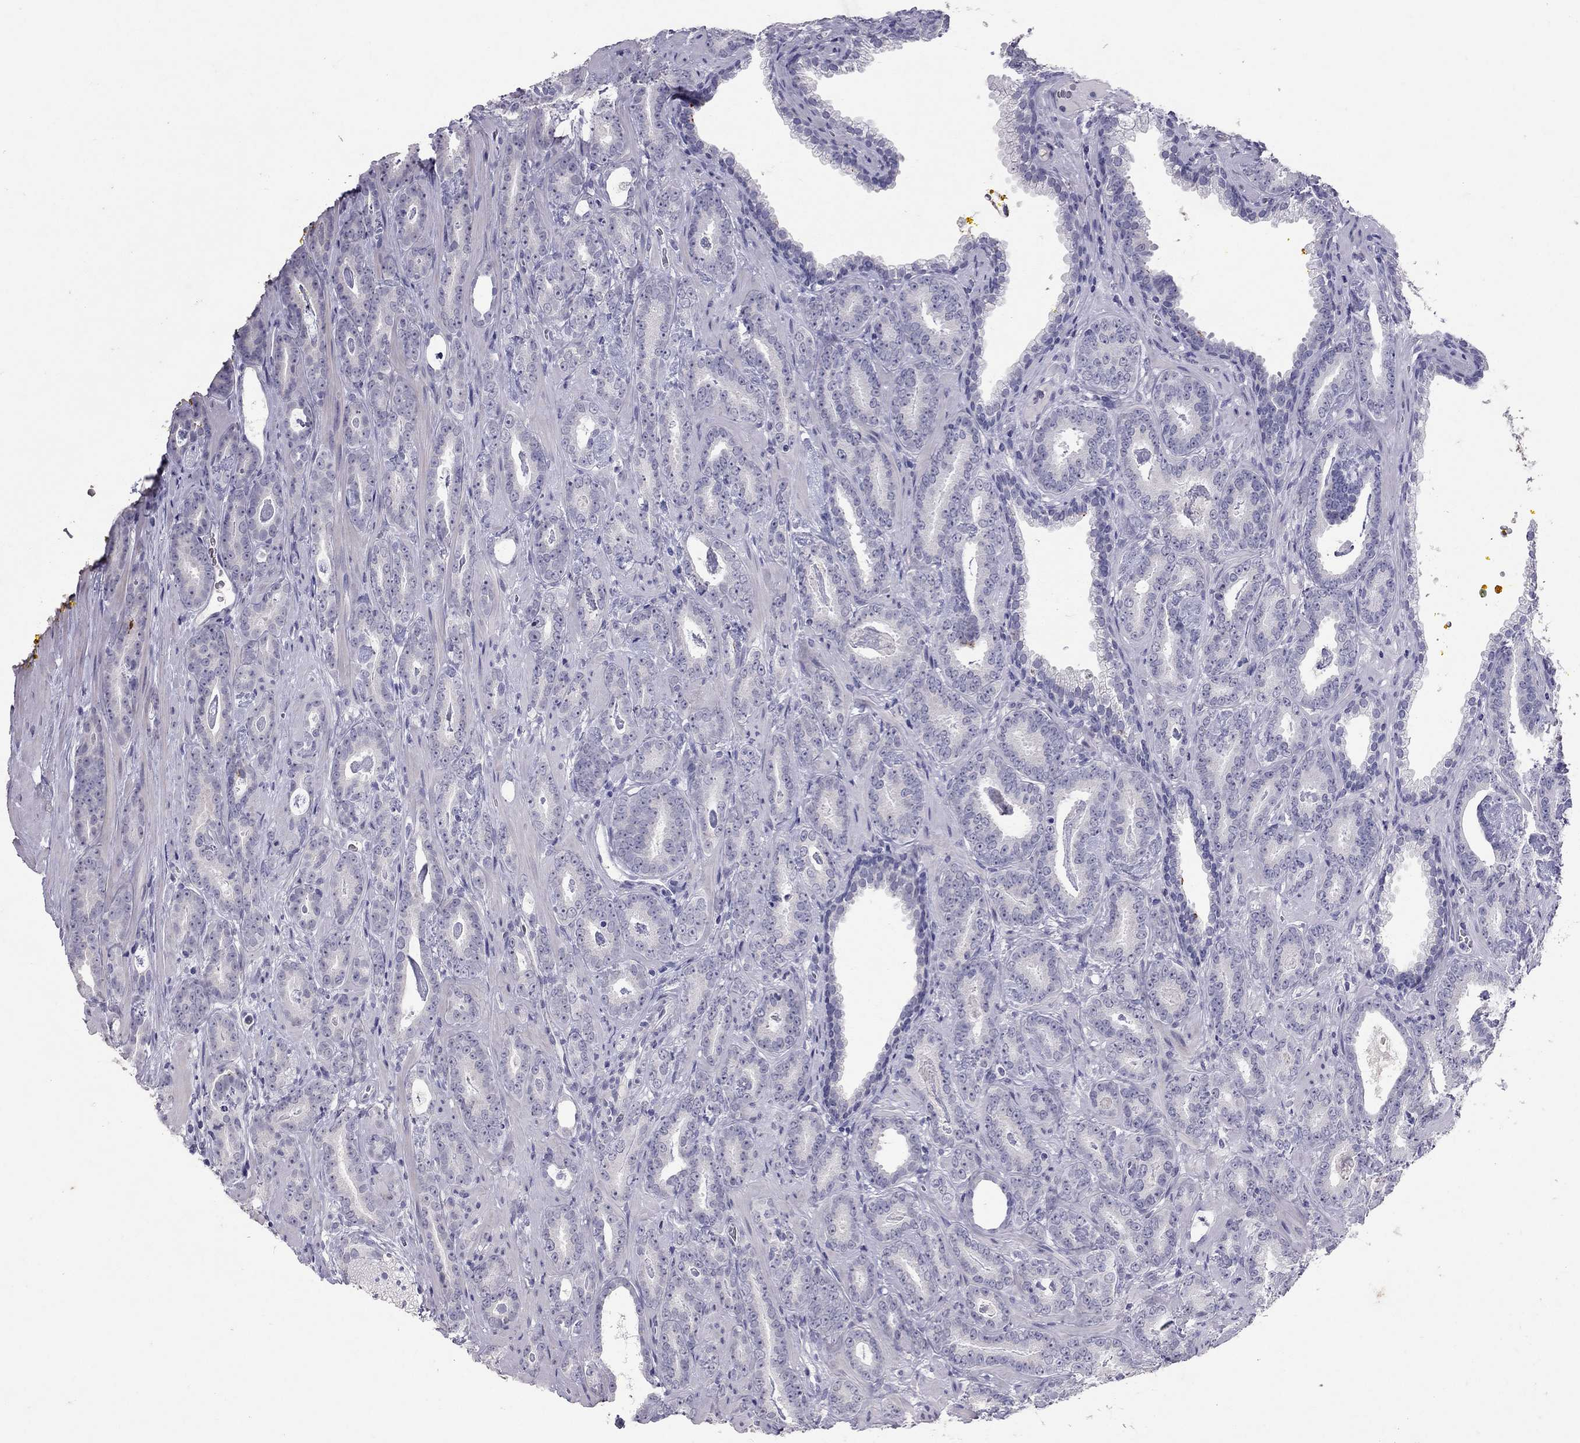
{"staining": {"intensity": "negative", "quantity": "none", "location": "none"}, "tissue": "prostate cancer", "cell_type": "Tumor cells", "image_type": "cancer", "snomed": [{"axis": "morphology", "description": "Adenocarcinoma, Medium grade"}, {"axis": "topography", "description": "Prostate and seminal vesicle, NOS"}, {"axis": "topography", "description": "Prostate"}], "caption": "The micrograph reveals no significant staining in tumor cells of prostate cancer.", "gene": "MUC16", "patient": {"sex": "male", "age": 54}}